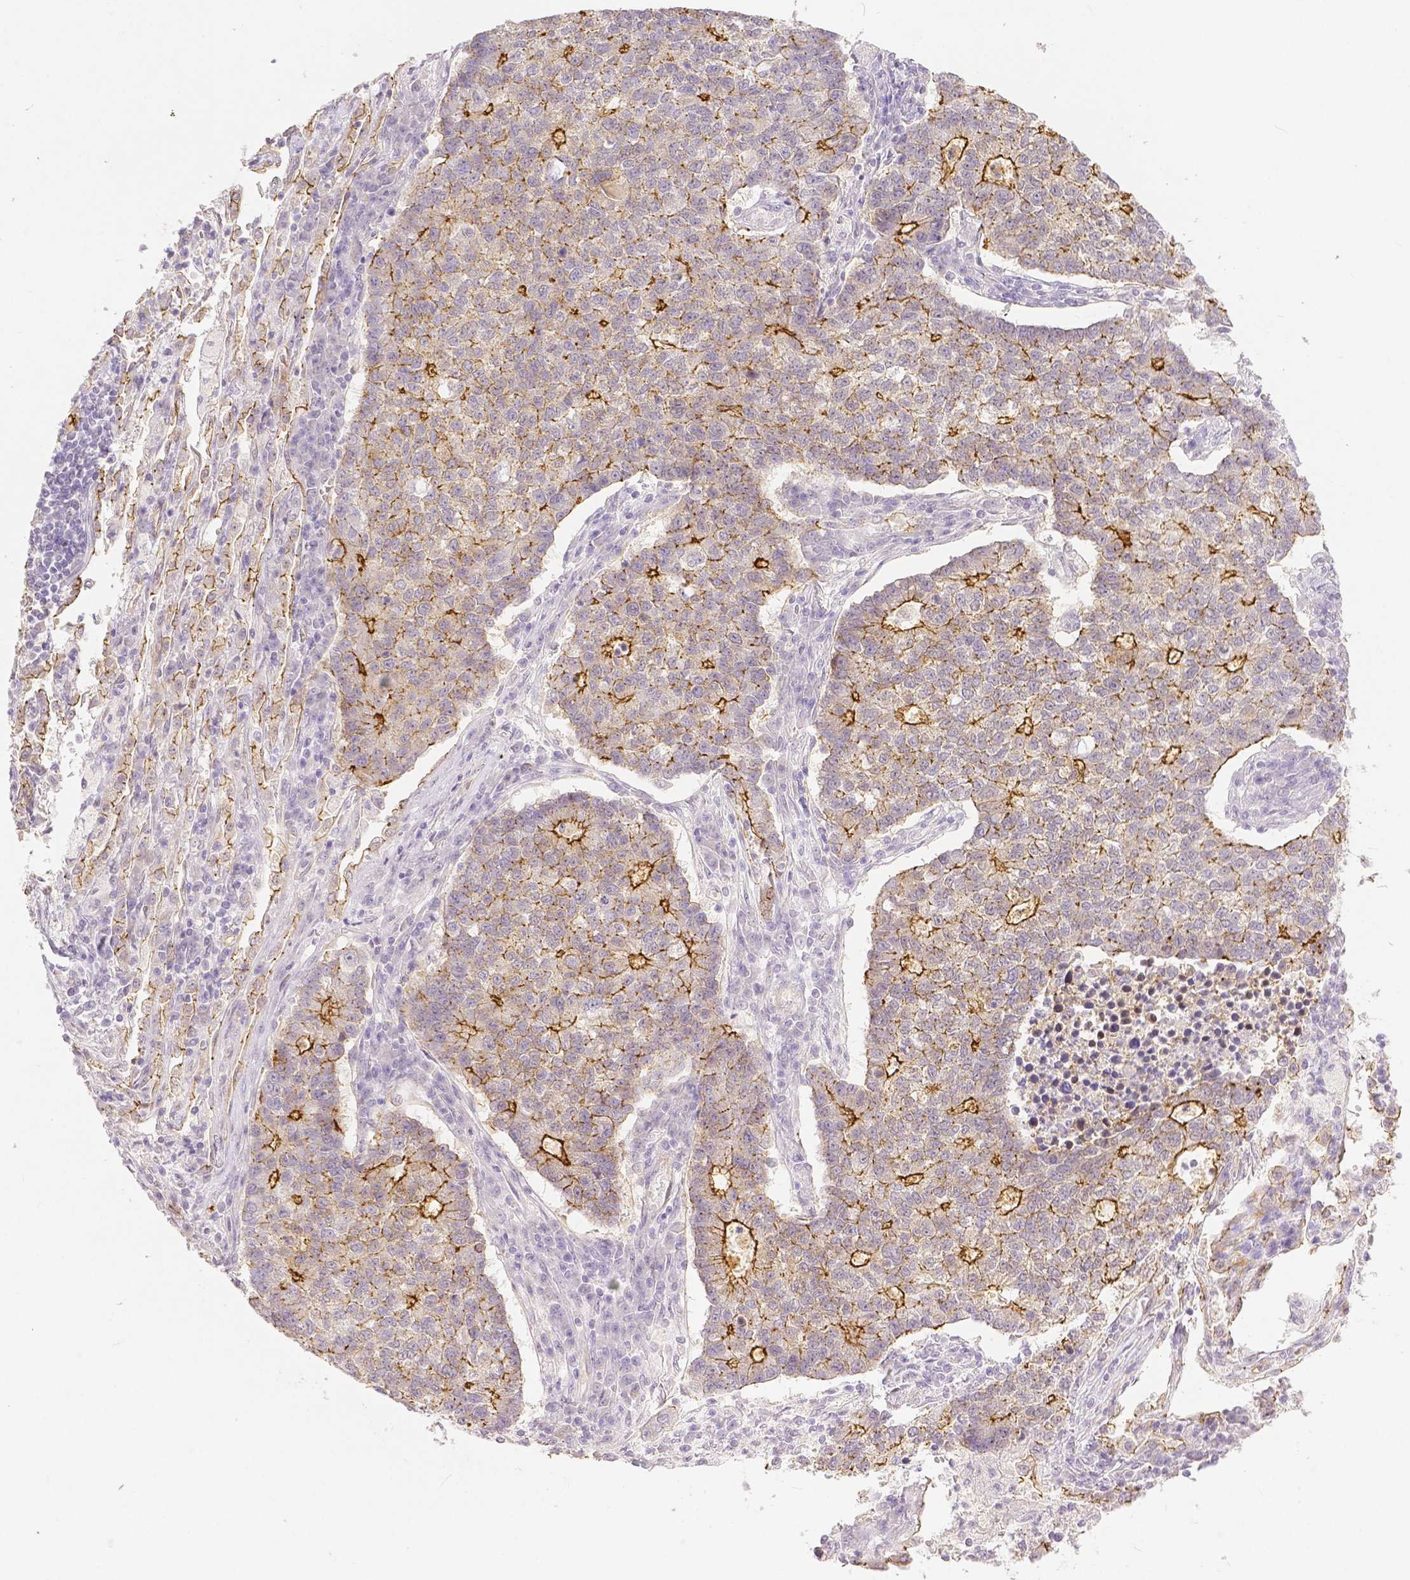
{"staining": {"intensity": "moderate", "quantity": "<25%", "location": "cytoplasmic/membranous"}, "tissue": "lung cancer", "cell_type": "Tumor cells", "image_type": "cancer", "snomed": [{"axis": "morphology", "description": "Adenocarcinoma, NOS"}, {"axis": "topography", "description": "Lung"}], "caption": "Human lung cancer stained with a protein marker exhibits moderate staining in tumor cells.", "gene": "OCLN", "patient": {"sex": "male", "age": 57}}